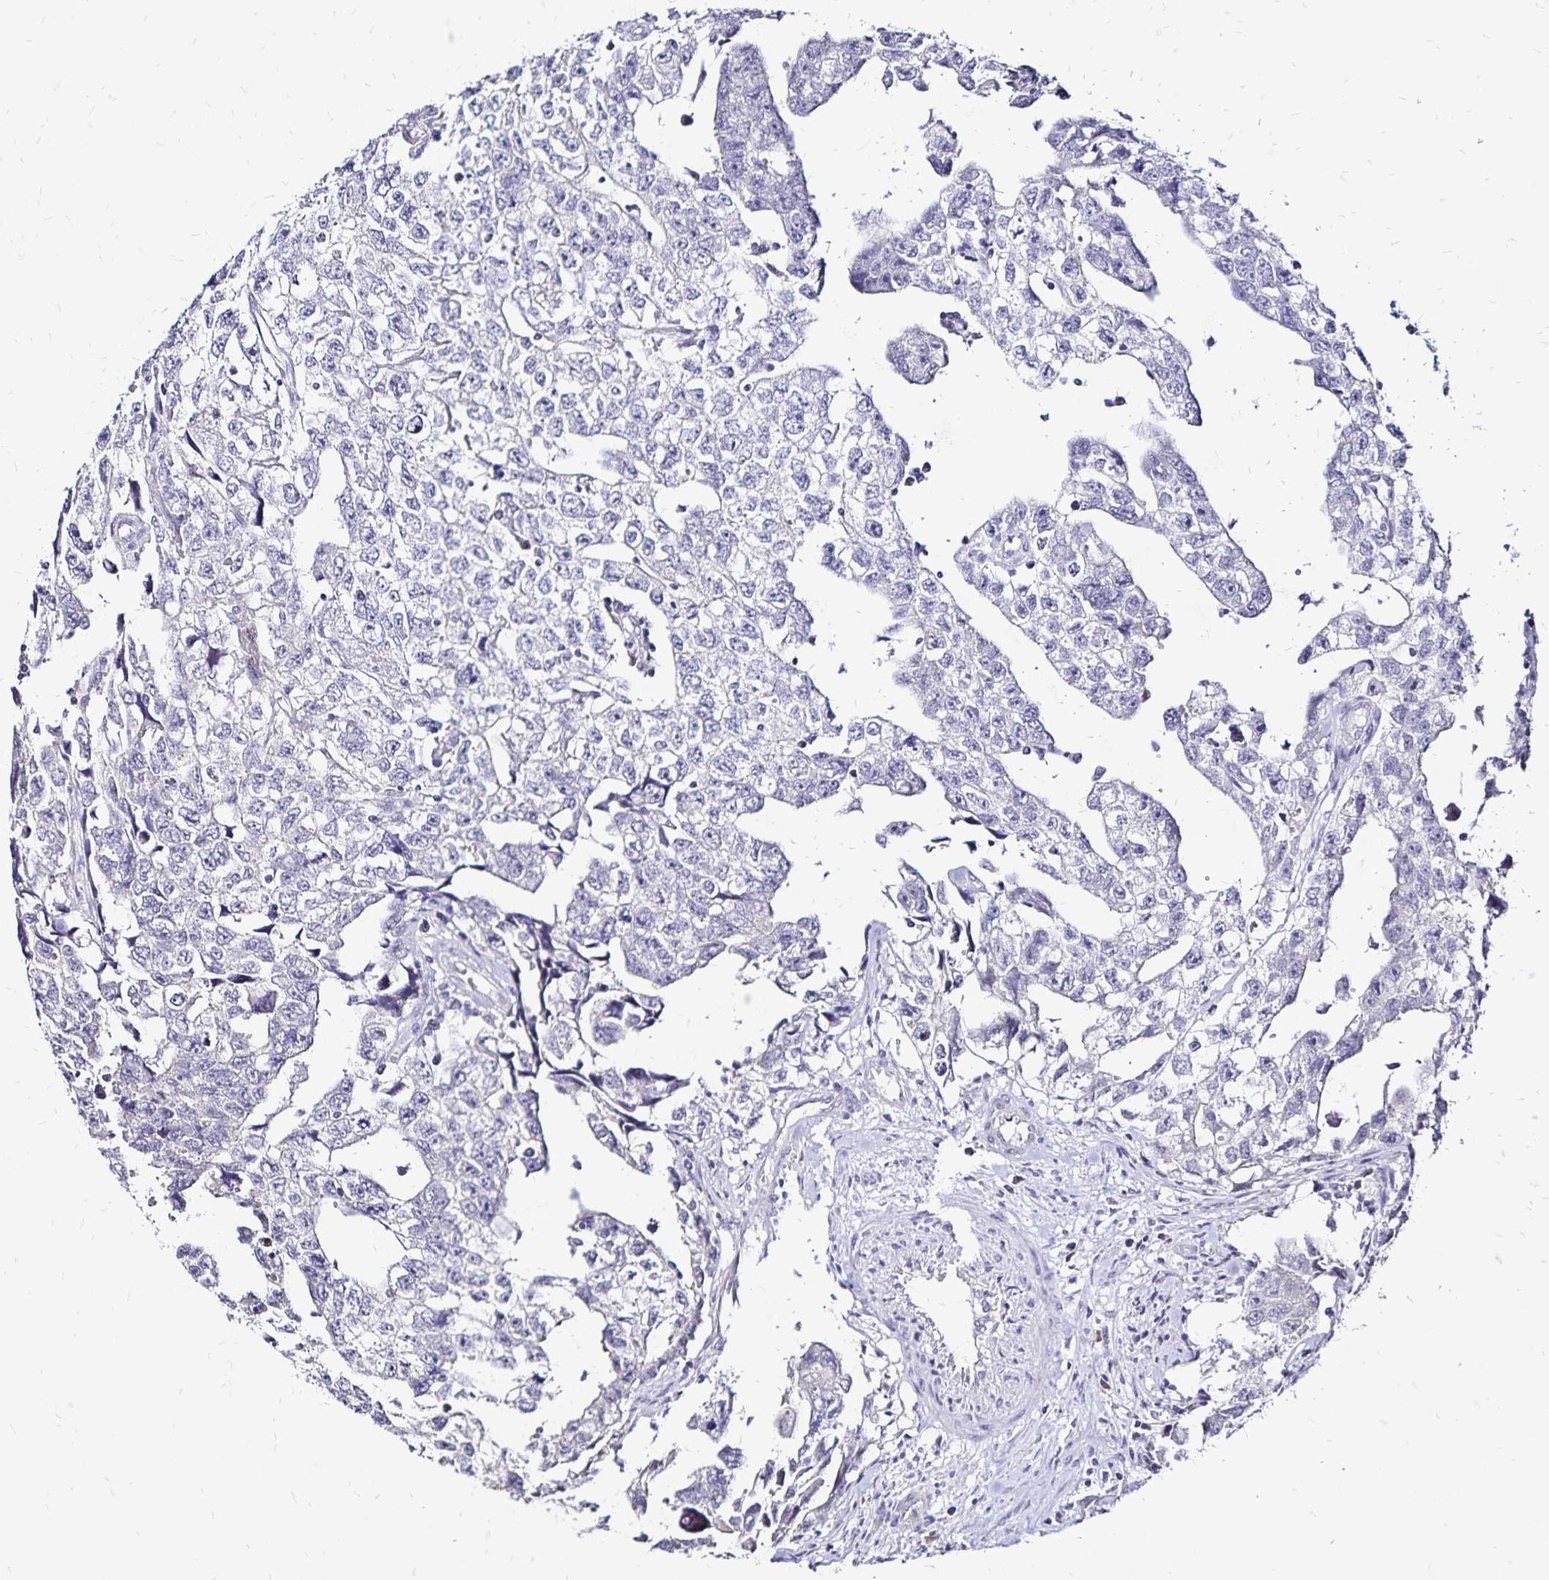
{"staining": {"intensity": "negative", "quantity": "none", "location": "none"}, "tissue": "testis cancer", "cell_type": "Tumor cells", "image_type": "cancer", "snomed": [{"axis": "morphology", "description": "Carcinoma, Embryonal, NOS"}, {"axis": "topography", "description": "Testis"}], "caption": "IHC of testis cancer (embryonal carcinoma) reveals no expression in tumor cells.", "gene": "SLC5A1", "patient": {"sex": "male", "age": 22}}